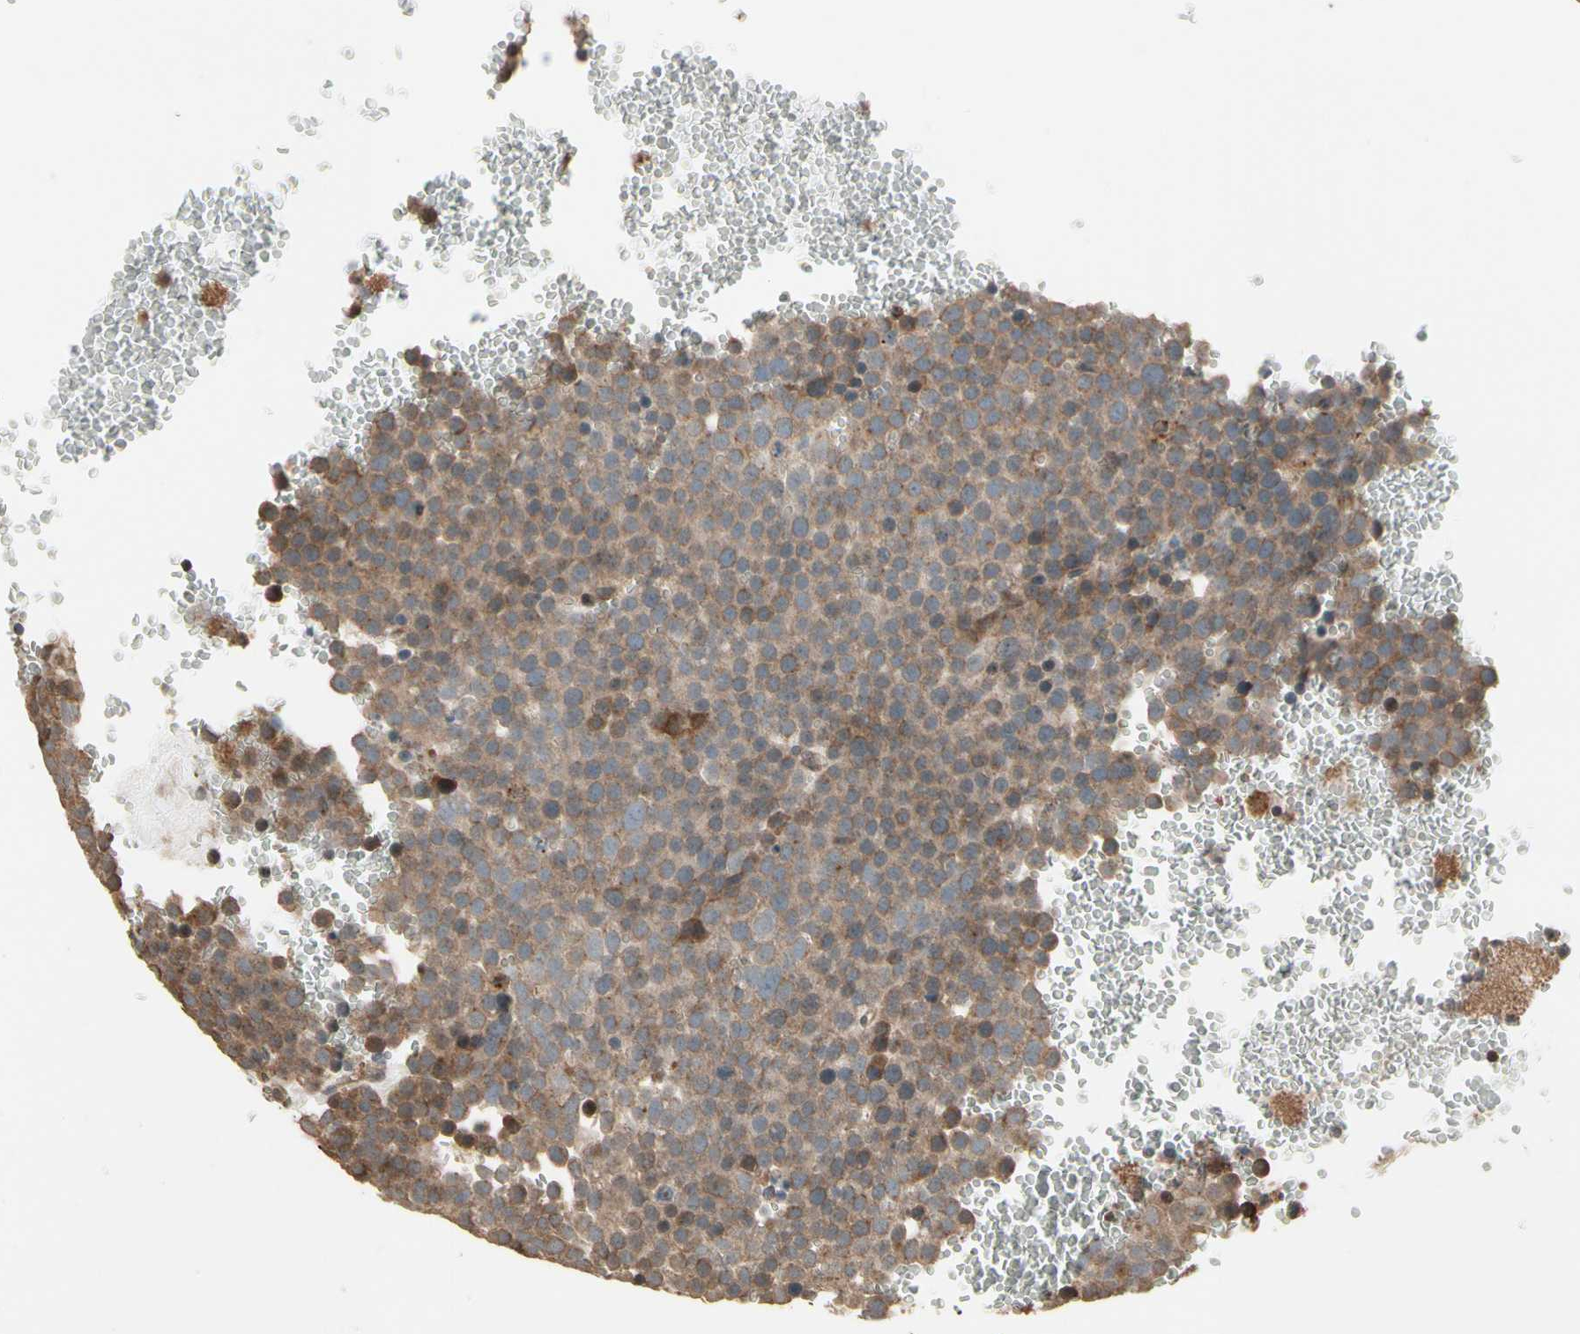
{"staining": {"intensity": "moderate", "quantity": "<25%", "location": "cytoplasmic/membranous"}, "tissue": "testis cancer", "cell_type": "Tumor cells", "image_type": "cancer", "snomed": [{"axis": "morphology", "description": "Seminoma, NOS"}, {"axis": "topography", "description": "Testis"}], "caption": "A high-resolution photomicrograph shows immunohistochemistry staining of testis seminoma, which demonstrates moderate cytoplasmic/membranous staining in about <25% of tumor cells. (Stains: DAB (3,3'-diaminobenzidine) in brown, nuclei in blue, Microscopy: brightfield microscopy at high magnification).", "gene": "CSF1R", "patient": {"sex": "male", "age": 71}}